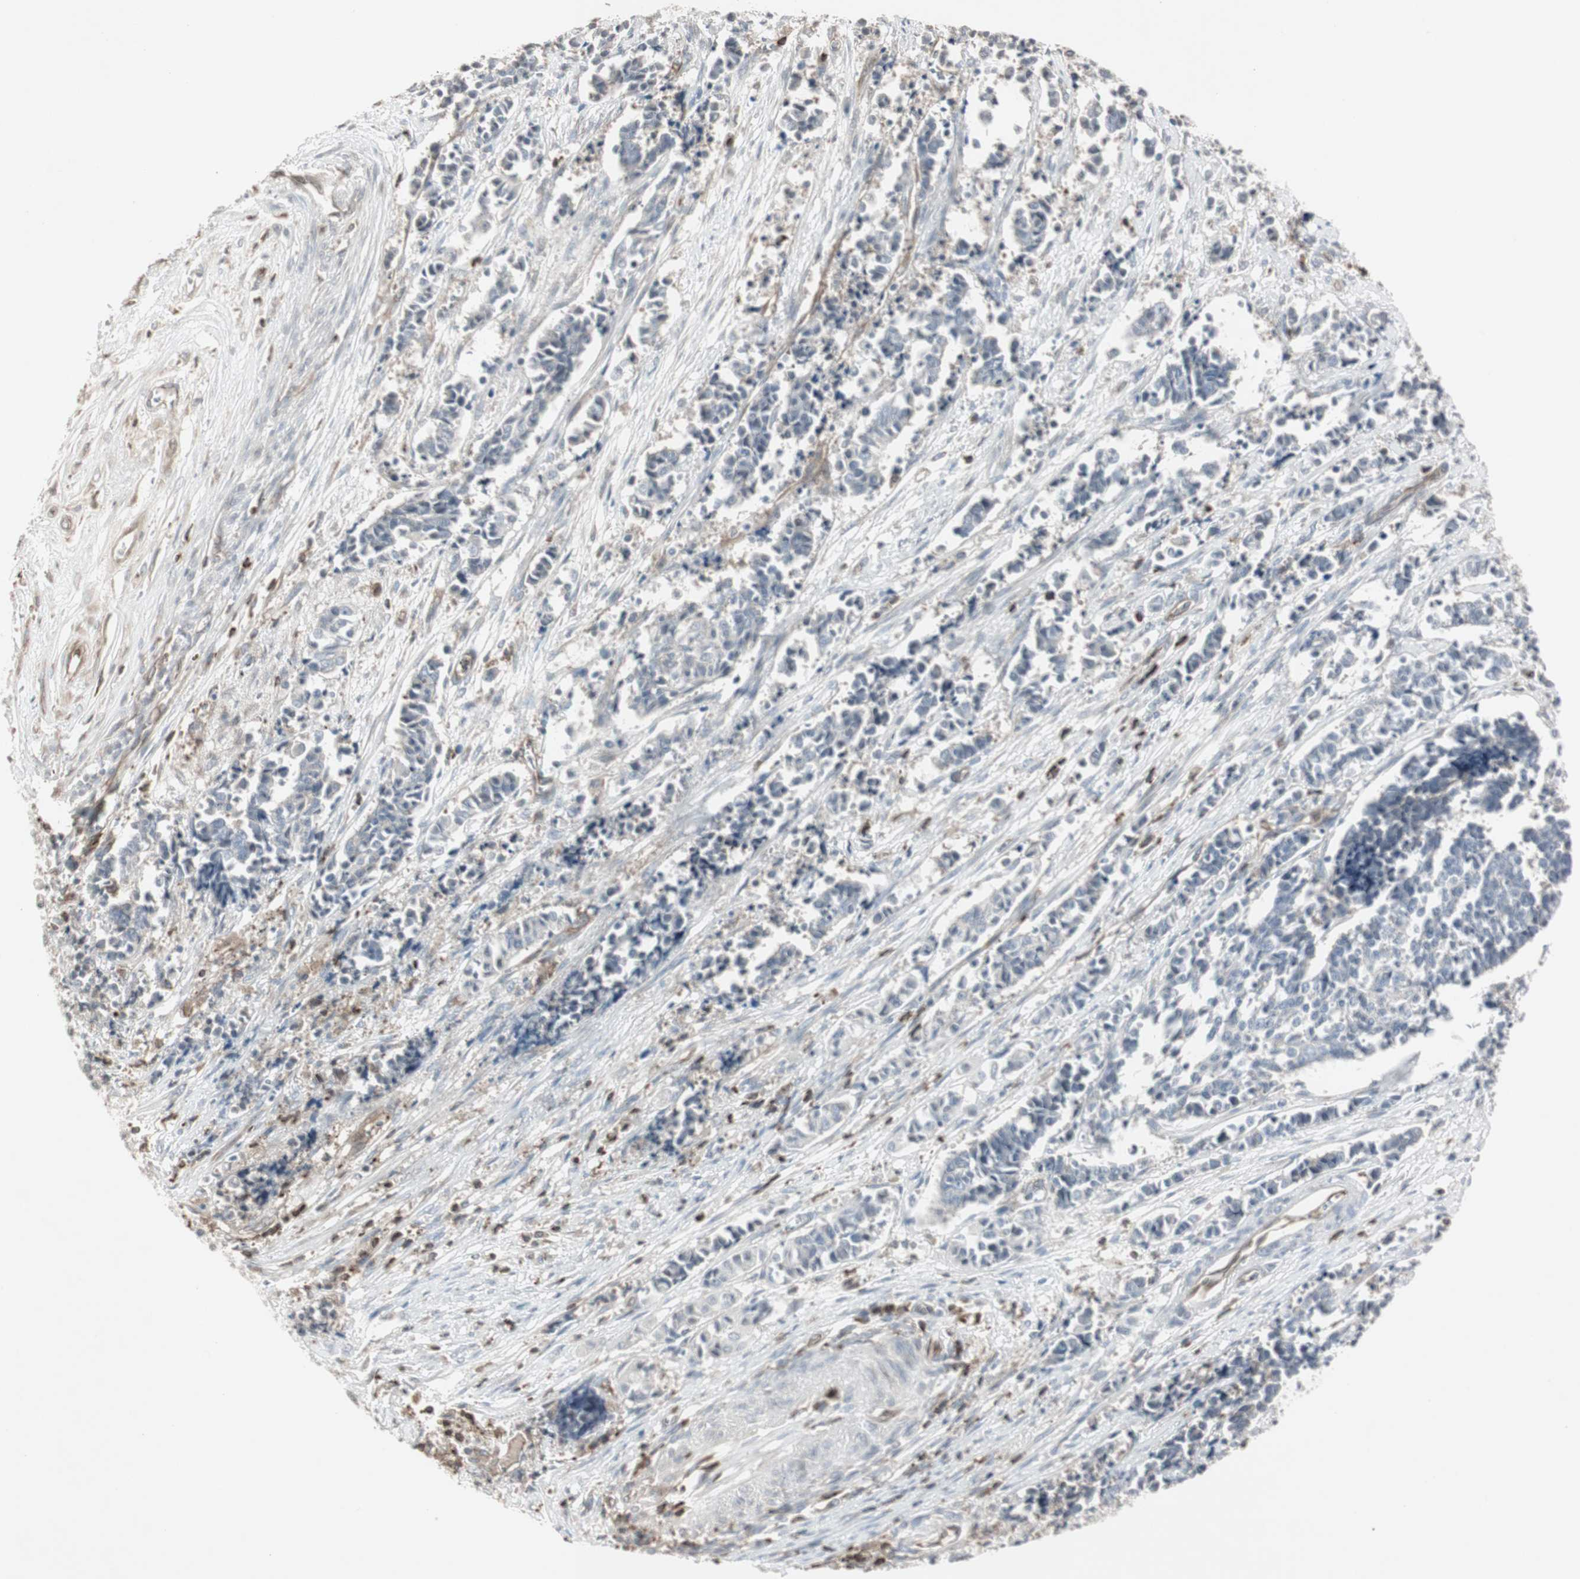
{"staining": {"intensity": "negative", "quantity": "none", "location": "none"}, "tissue": "cervical cancer", "cell_type": "Tumor cells", "image_type": "cancer", "snomed": [{"axis": "morphology", "description": "Squamous cell carcinoma, NOS"}, {"axis": "topography", "description": "Cervix"}], "caption": "A histopathology image of cervical cancer stained for a protein reveals no brown staining in tumor cells.", "gene": "ARHGEF1", "patient": {"sex": "female", "age": 35}}